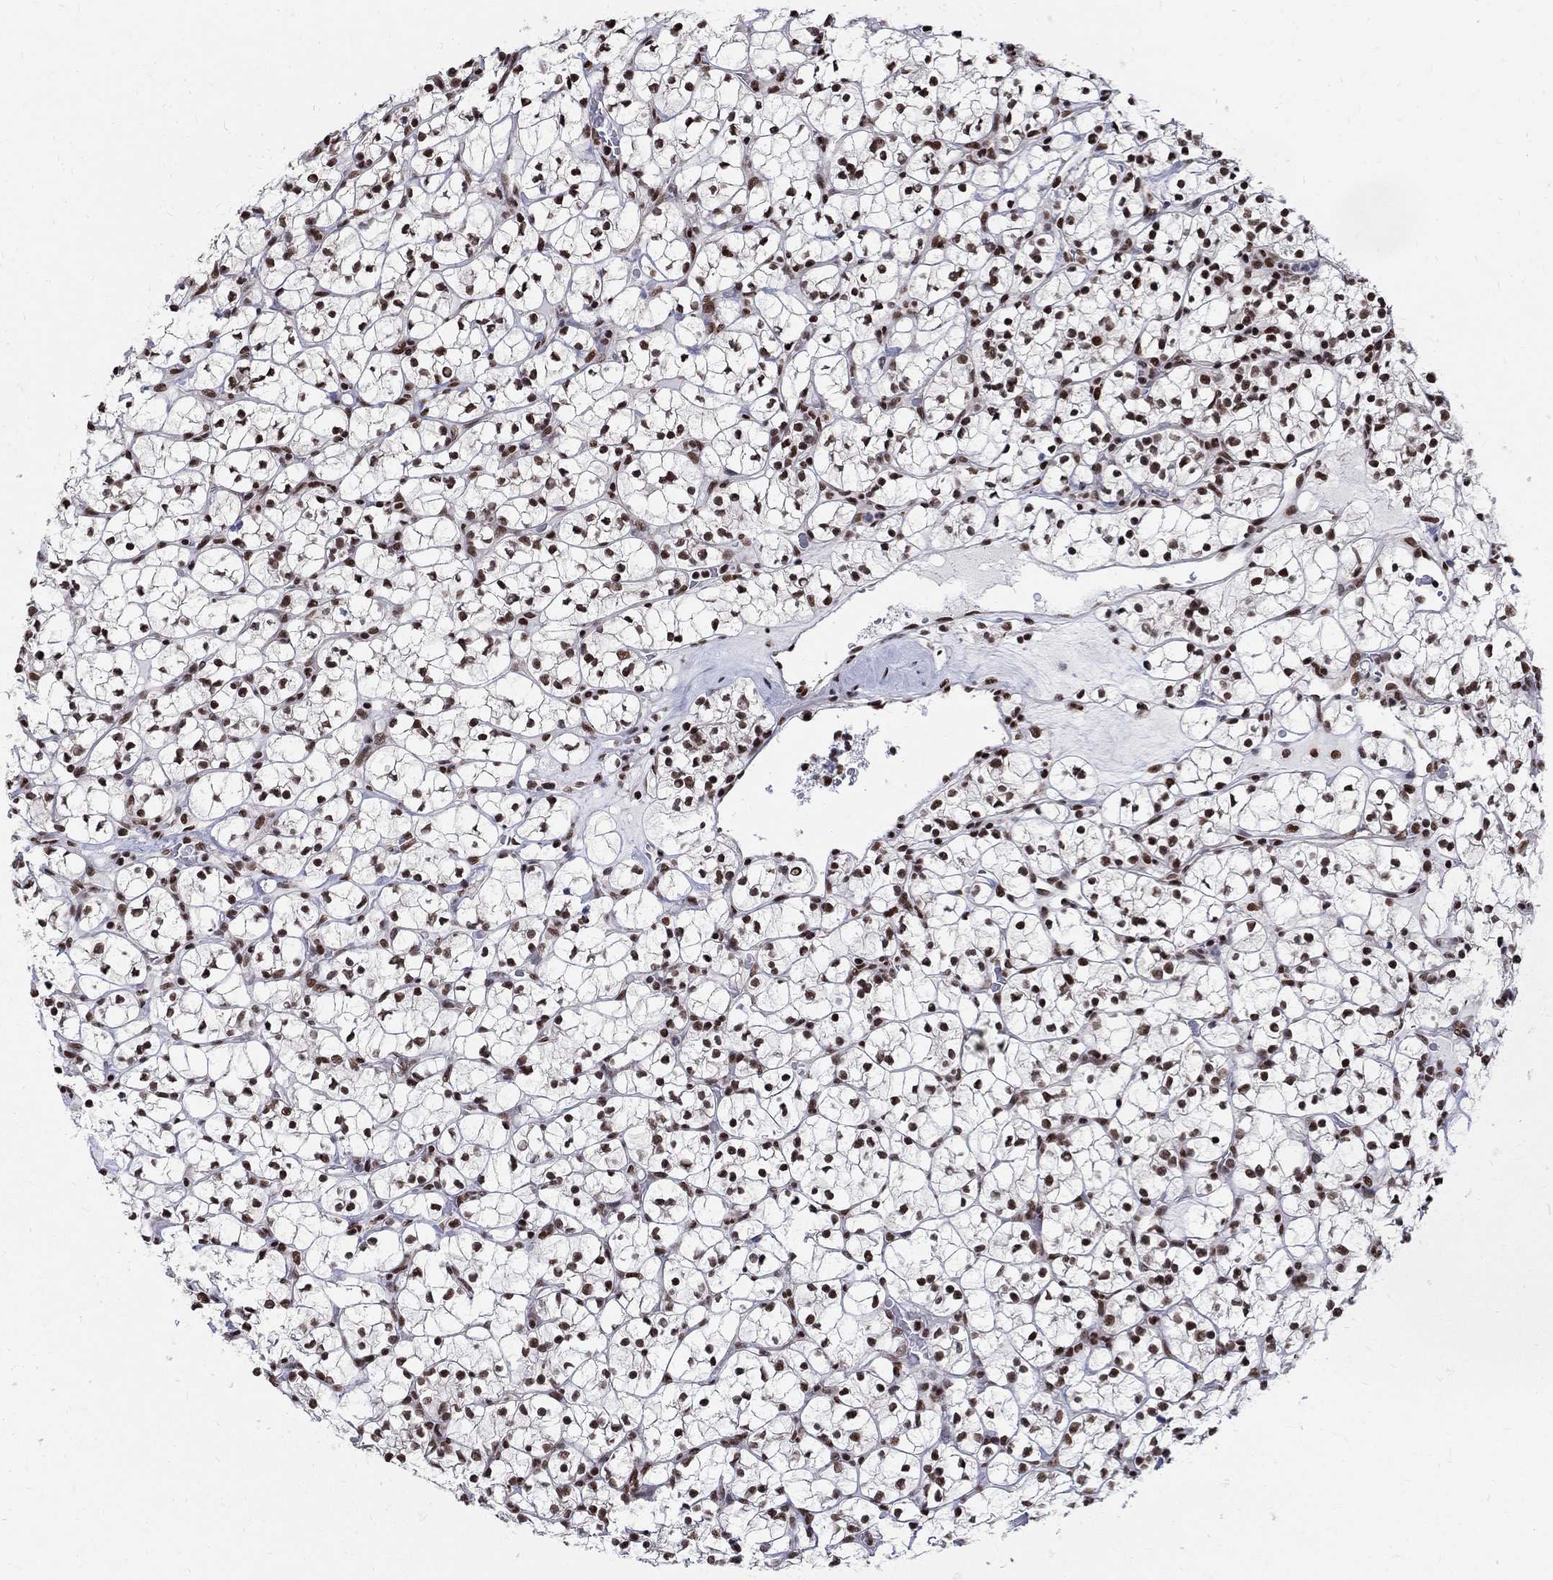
{"staining": {"intensity": "strong", "quantity": ">75%", "location": "nuclear"}, "tissue": "renal cancer", "cell_type": "Tumor cells", "image_type": "cancer", "snomed": [{"axis": "morphology", "description": "Adenocarcinoma, NOS"}, {"axis": "topography", "description": "Kidney"}], "caption": "Protein staining exhibits strong nuclear expression in about >75% of tumor cells in adenocarcinoma (renal).", "gene": "FBXO16", "patient": {"sex": "female", "age": 89}}